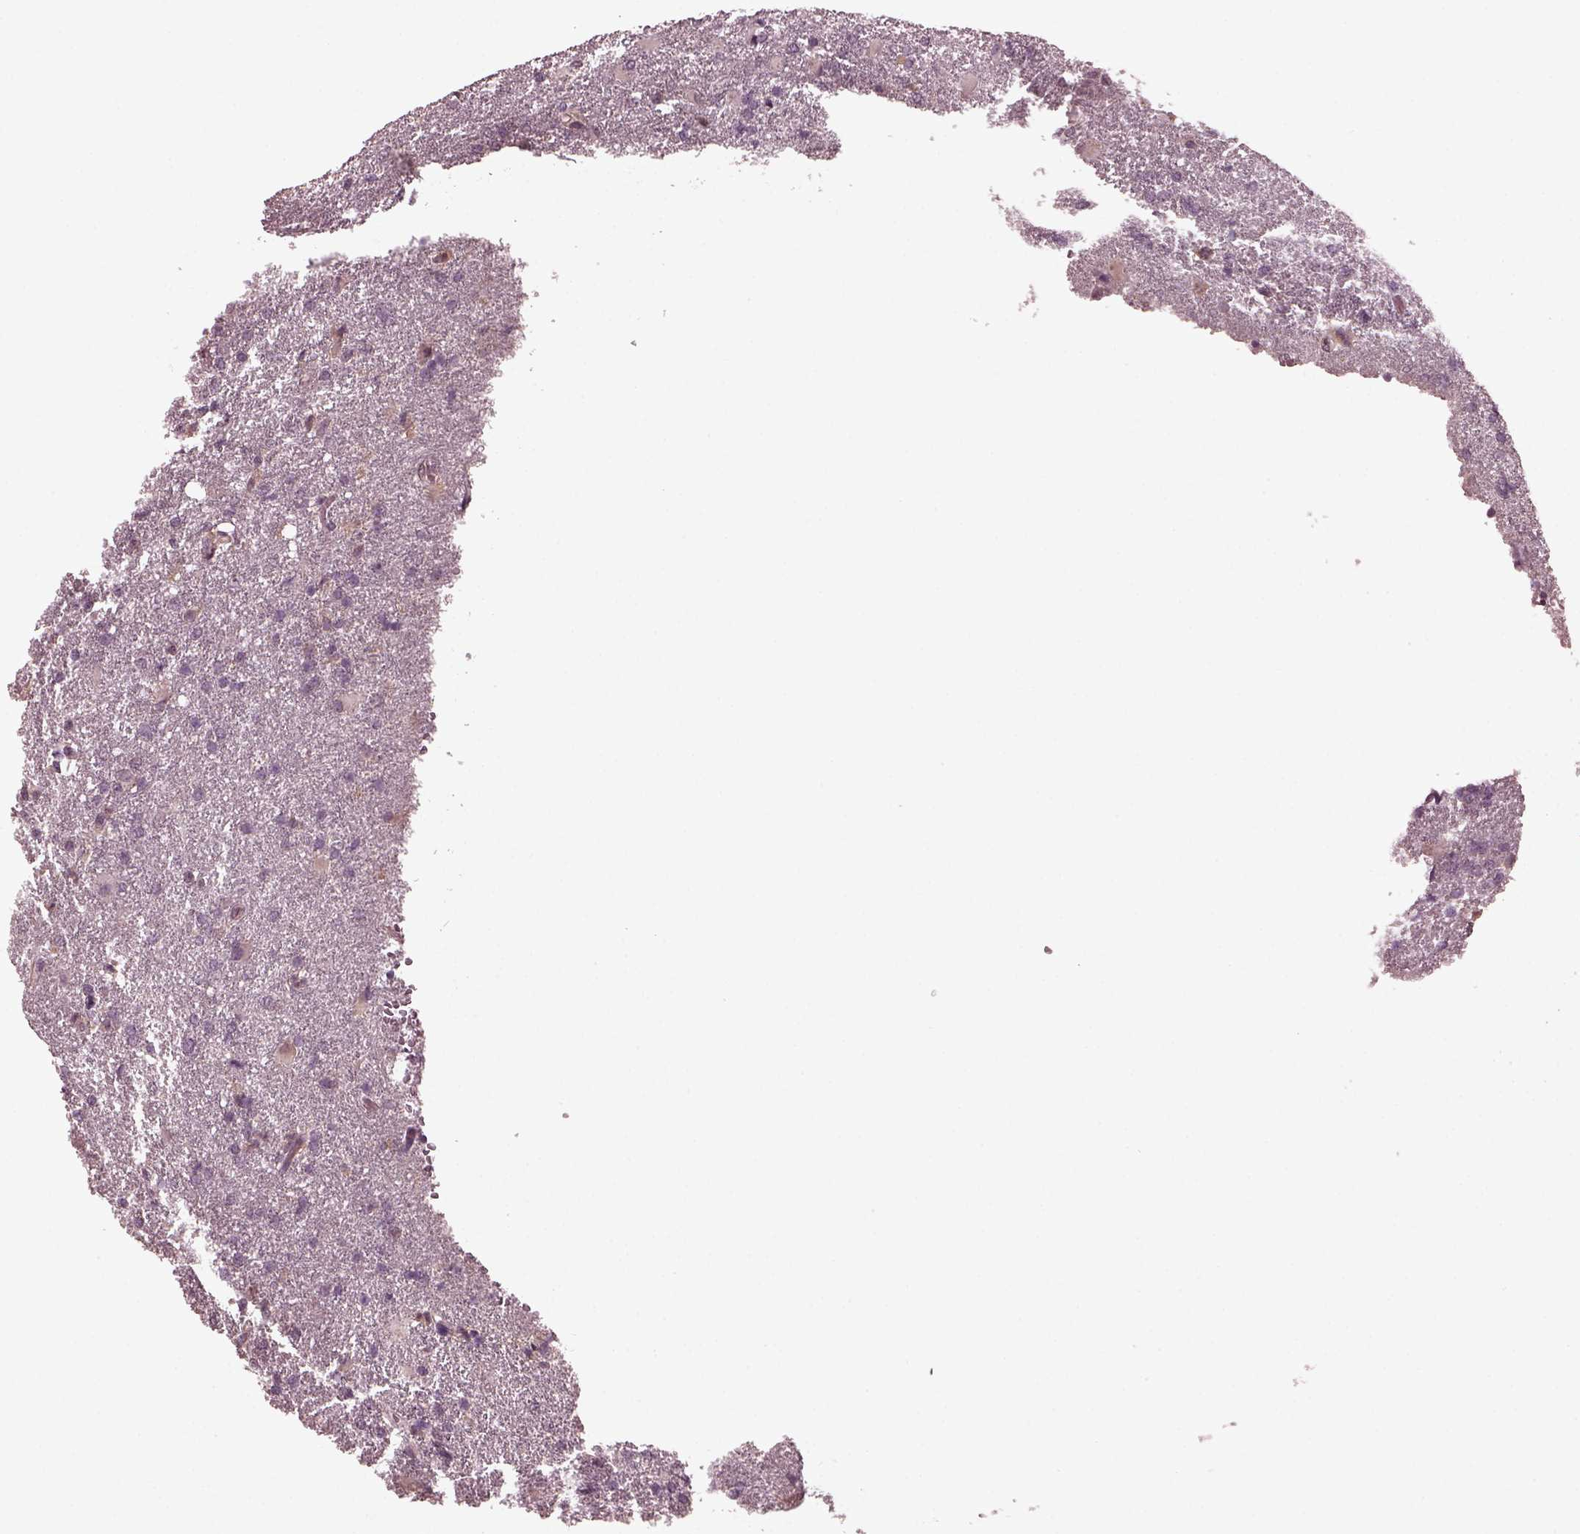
{"staining": {"intensity": "negative", "quantity": "none", "location": "none"}, "tissue": "glioma", "cell_type": "Tumor cells", "image_type": "cancer", "snomed": [{"axis": "morphology", "description": "Glioma, malignant, High grade"}, {"axis": "topography", "description": "Brain"}], "caption": "Immunohistochemistry micrograph of human glioma stained for a protein (brown), which demonstrates no expression in tumor cells.", "gene": "PORCN", "patient": {"sex": "male", "age": 68}}